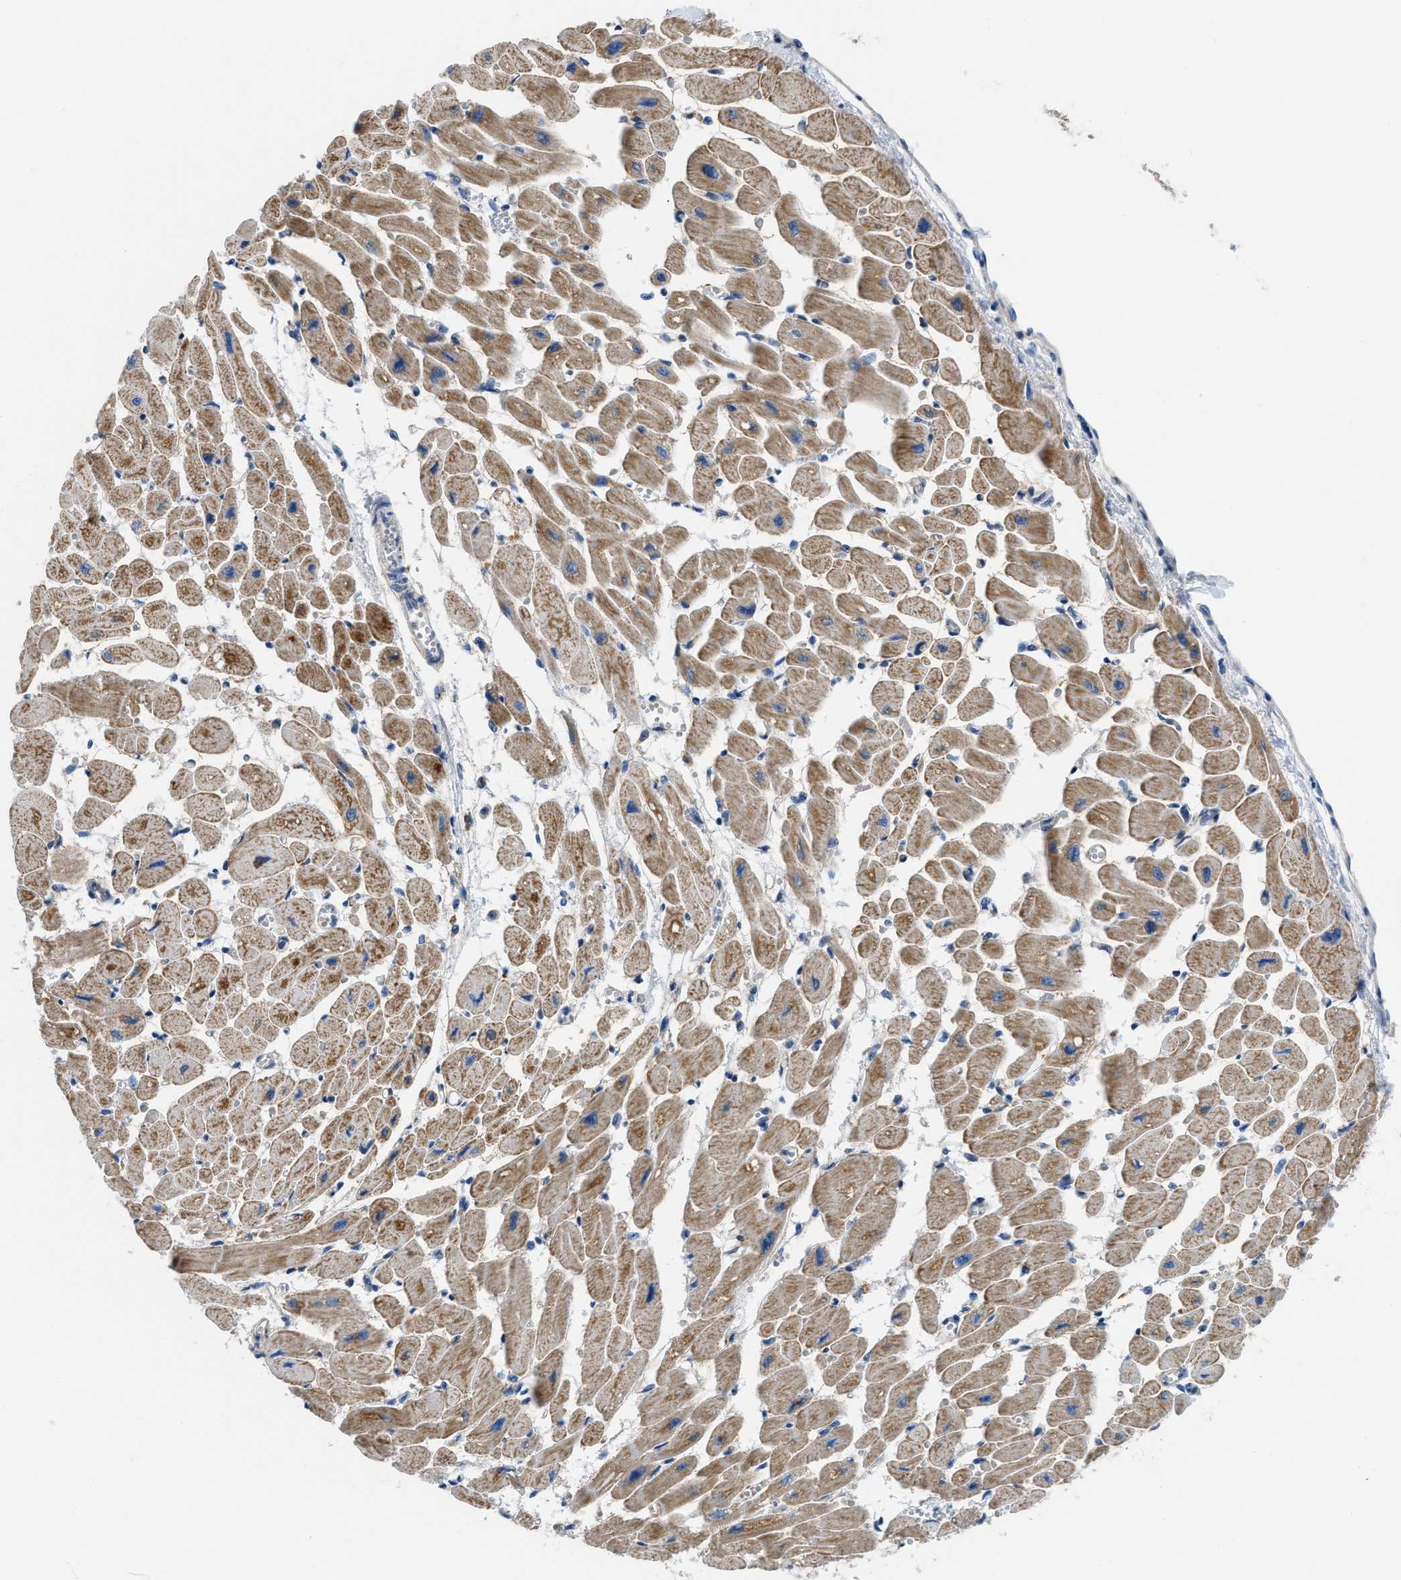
{"staining": {"intensity": "moderate", "quantity": ">75%", "location": "cytoplasmic/membranous"}, "tissue": "heart muscle", "cell_type": "Cardiomyocytes", "image_type": "normal", "snomed": [{"axis": "morphology", "description": "Normal tissue, NOS"}, {"axis": "topography", "description": "Heart"}], "caption": "About >75% of cardiomyocytes in unremarkable heart muscle demonstrate moderate cytoplasmic/membranous protein positivity as visualized by brown immunohistochemical staining.", "gene": "SLC25A13", "patient": {"sex": "female", "age": 54}}